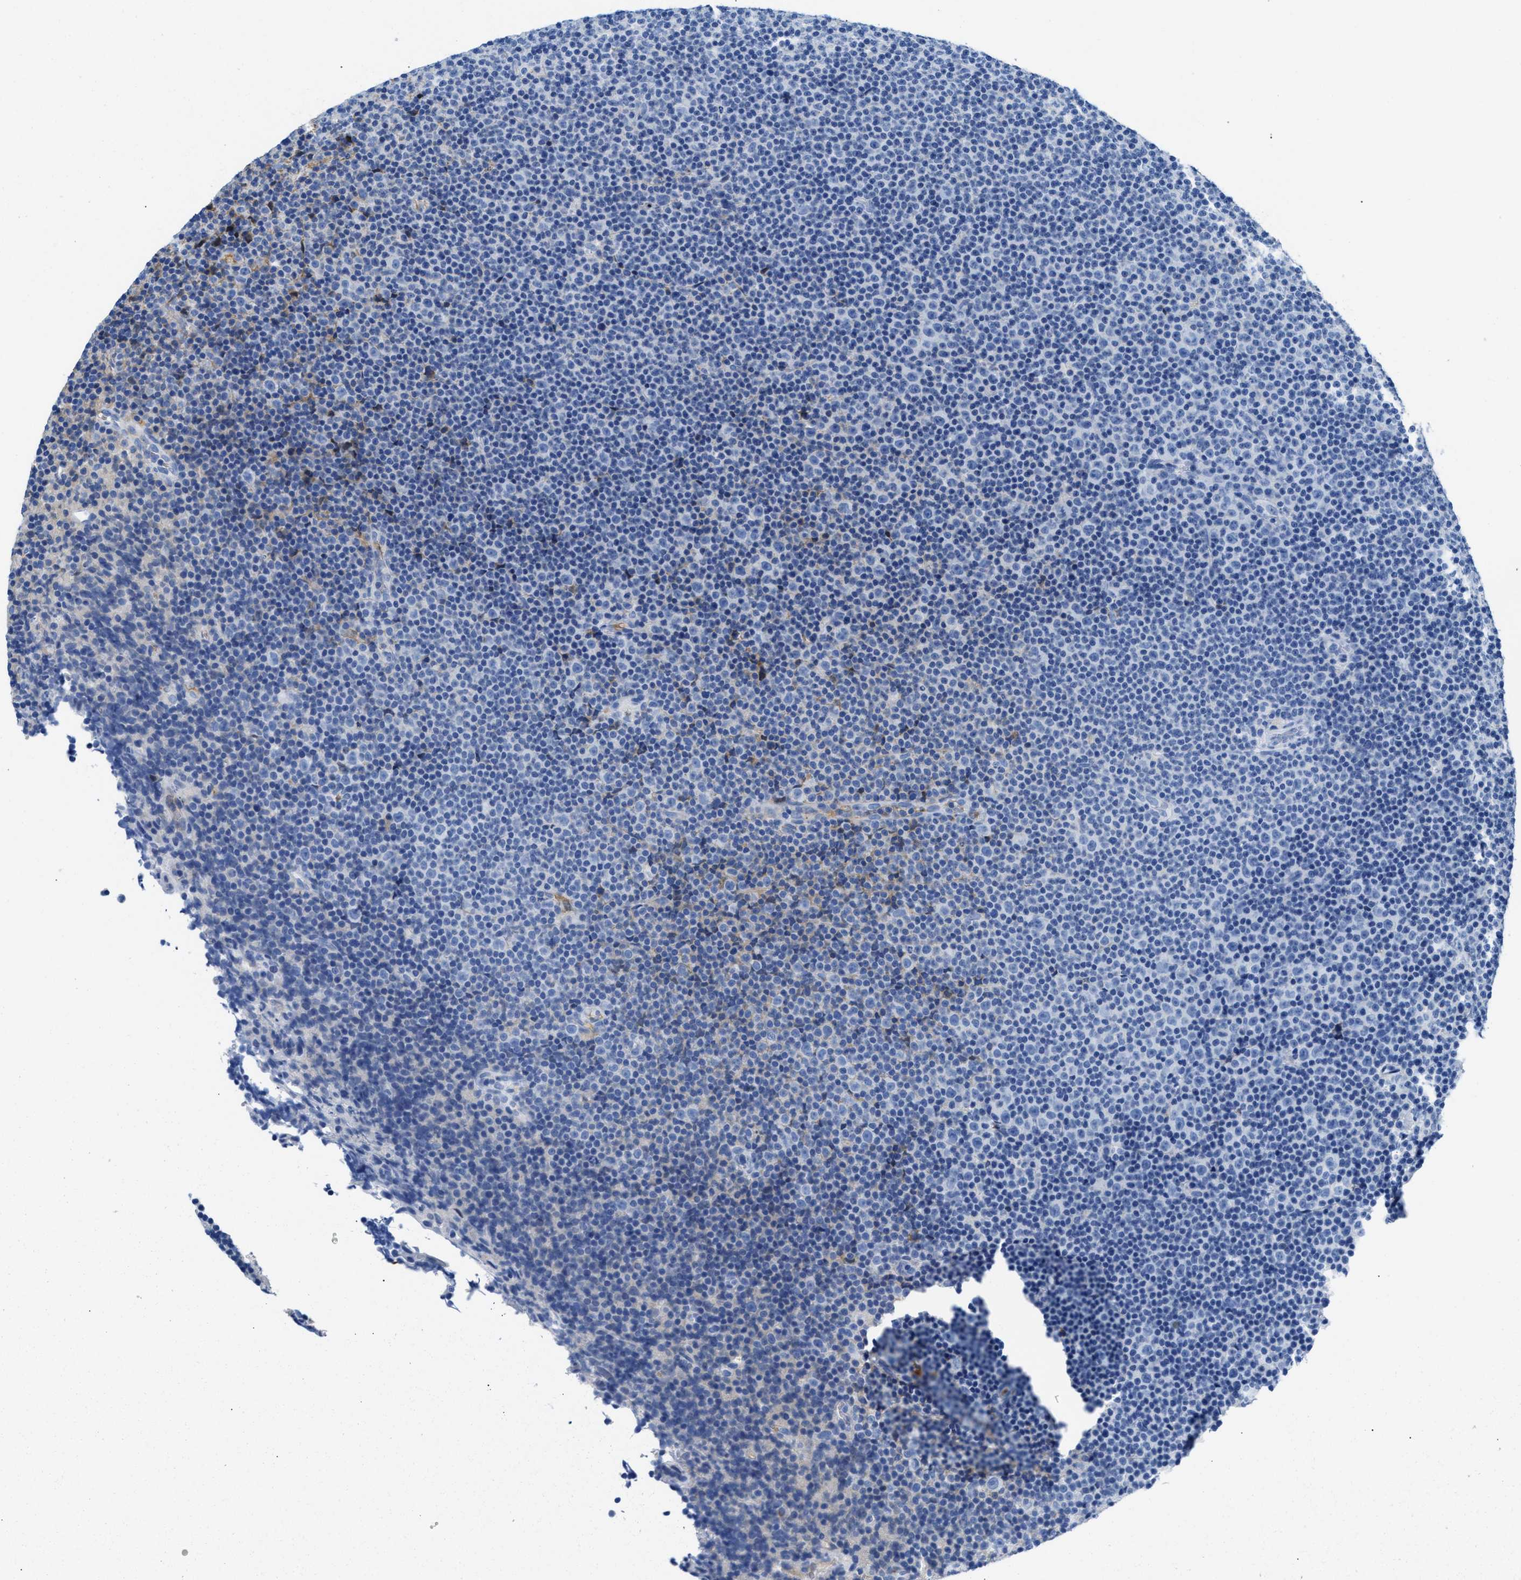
{"staining": {"intensity": "negative", "quantity": "none", "location": "none"}, "tissue": "lymphoma", "cell_type": "Tumor cells", "image_type": "cancer", "snomed": [{"axis": "morphology", "description": "Malignant lymphoma, non-Hodgkin's type, Low grade"}, {"axis": "topography", "description": "Lymph node"}], "caption": "Human lymphoma stained for a protein using IHC shows no staining in tumor cells.", "gene": "GC", "patient": {"sex": "female", "age": 67}}